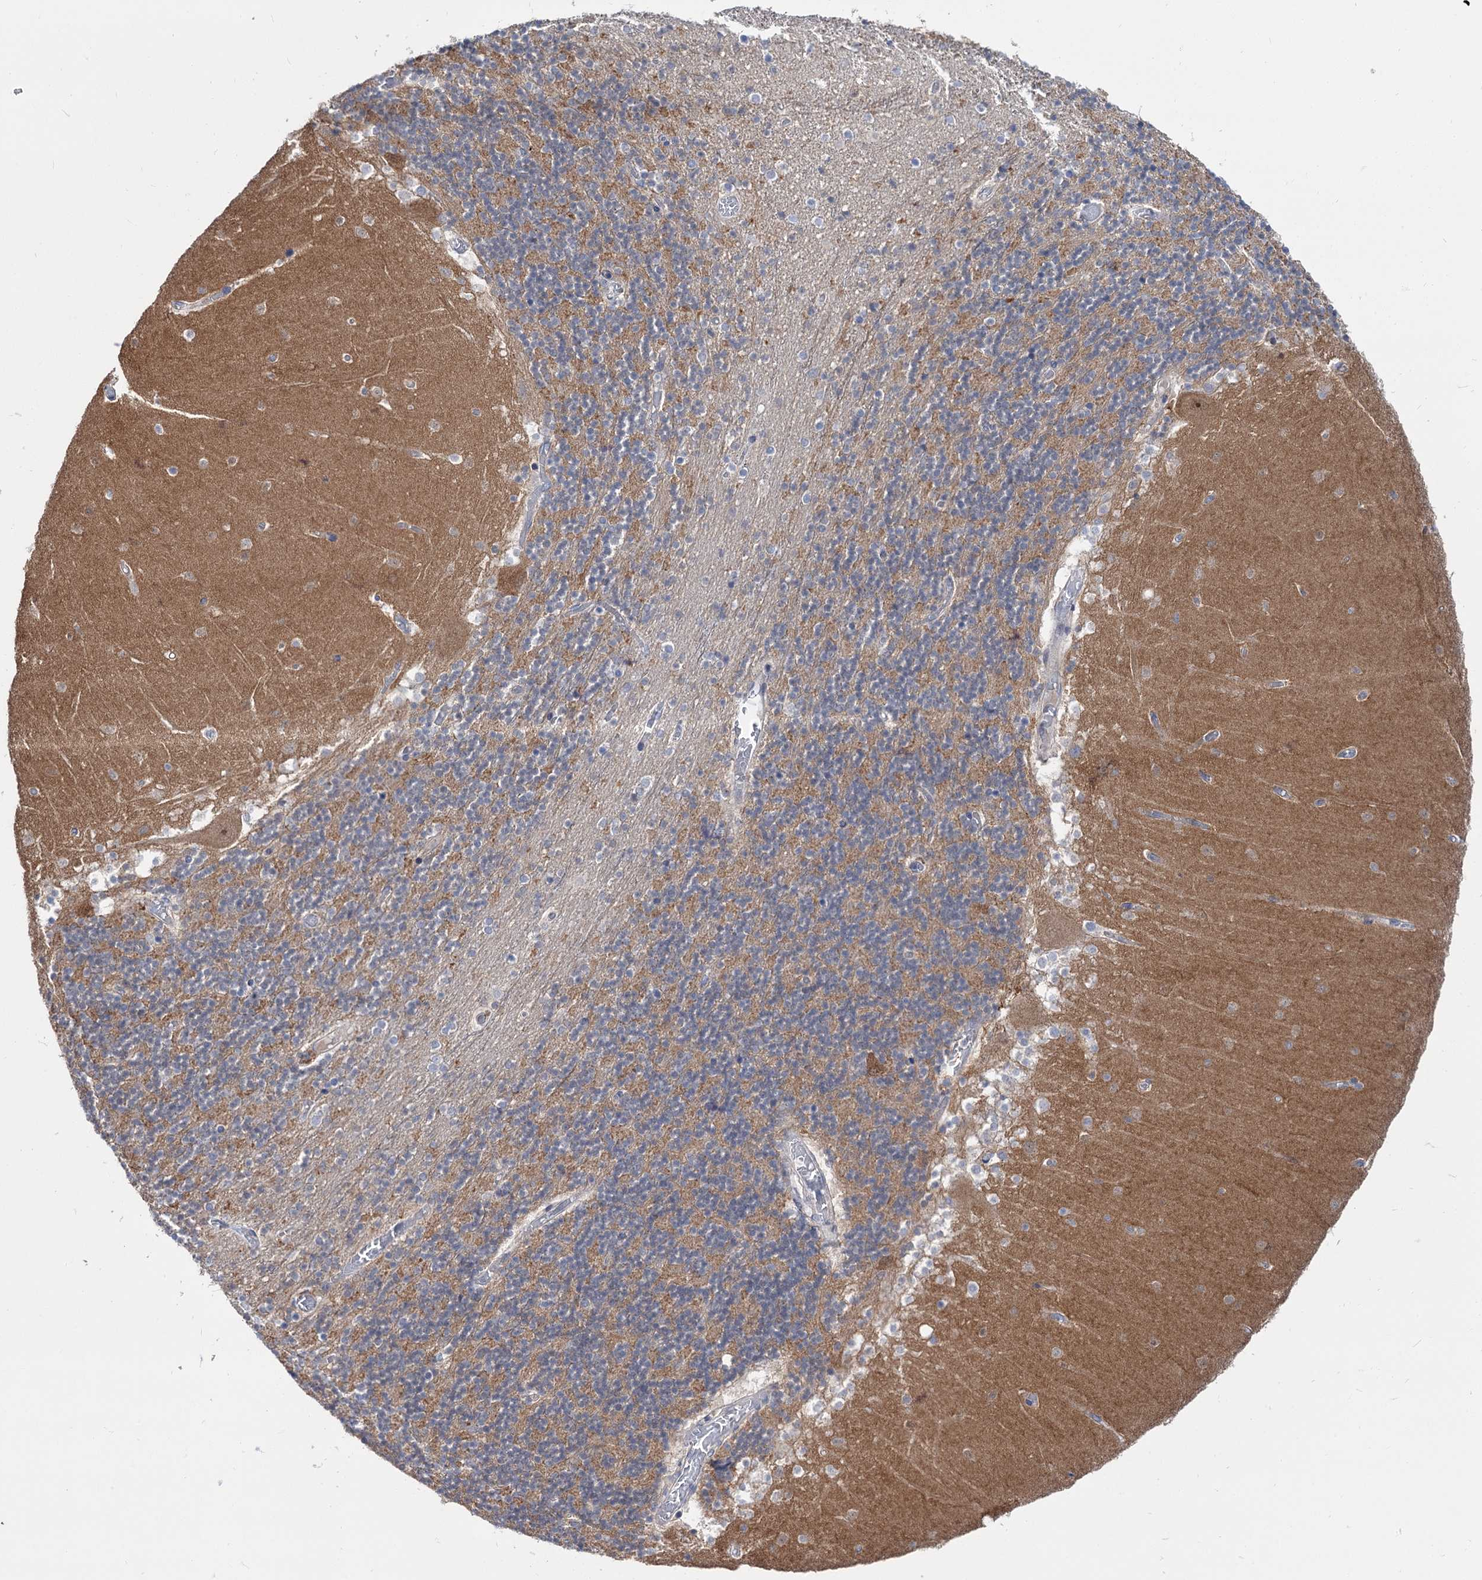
{"staining": {"intensity": "moderate", "quantity": "<25%", "location": "cytoplasmic/membranous"}, "tissue": "cerebellum", "cell_type": "Cells in granular layer", "image_type": "normal", "snomed": [{"axis": "morphology", "description": "Normal tissue, NOS"}, {"axis": "topography", "description": "Cerebellum"}], "caption": "Cells in granular layer reveal low levels of moderate cytoplasmic/membranous staining in approximately <25% of cells in benign human cerebellum.", "gene": "NEK10", "patient": {"sex": "female", "age": 28}}